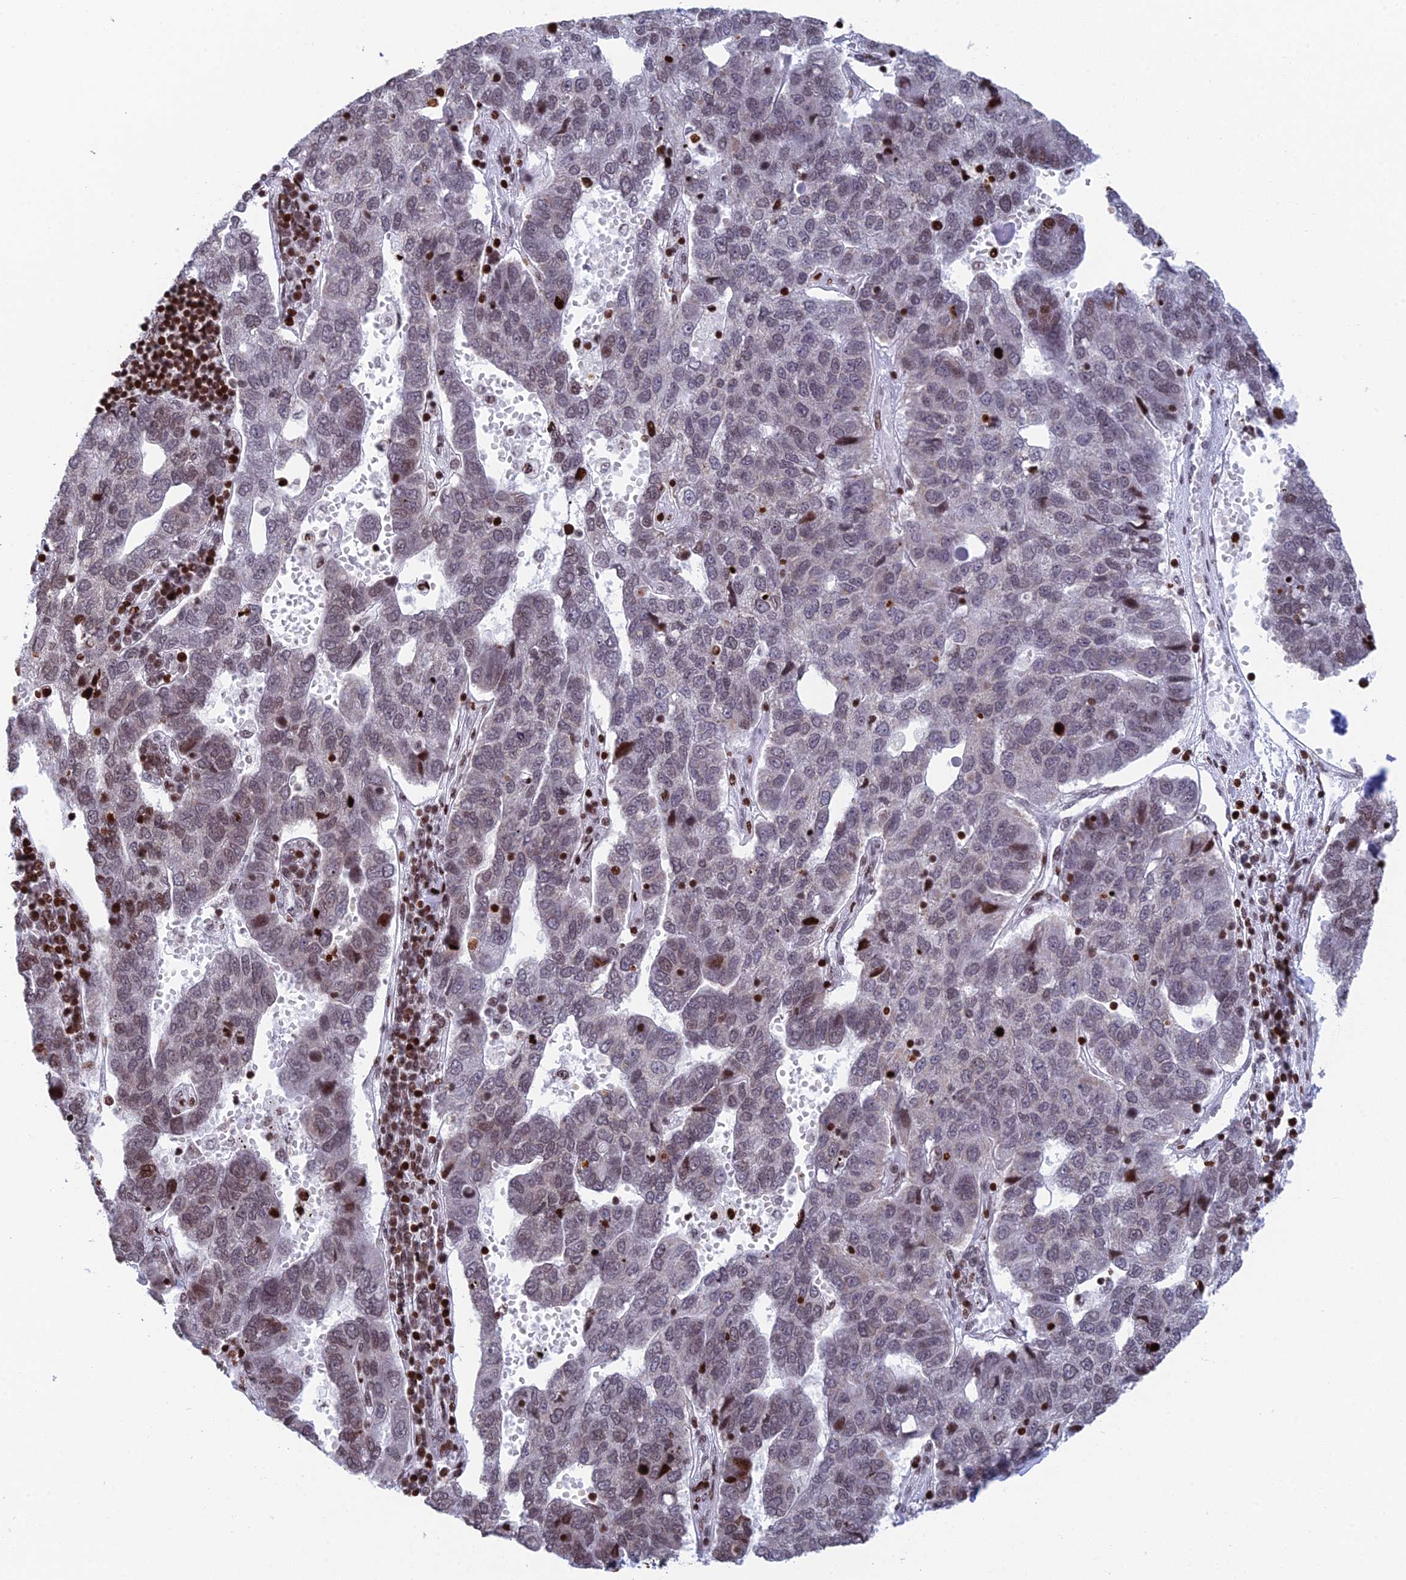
{"staining": {"intensity": "weak", "quantity": "25%-75%", "location": "nuclear"}, "tissue": "pancreatic cancer", "cell_type": "Tumor cells", "image_type": "cancer", "snomed": [{"axis": "morphology", "description": "Adenocarcinoma, NOS"}, {"axis": "topography", "description": "Pancreas"}], "caption": "Adenocarcinoma (pancreatic) was stained to show a protein in brown. There is low levels of weak nuclear positivity in about 25%-75% of tumor cells. (IHC, brightfield microscopy, high magnification).", "gene": "RPAP1", "patient": {"sex": "female", "age": 61}}